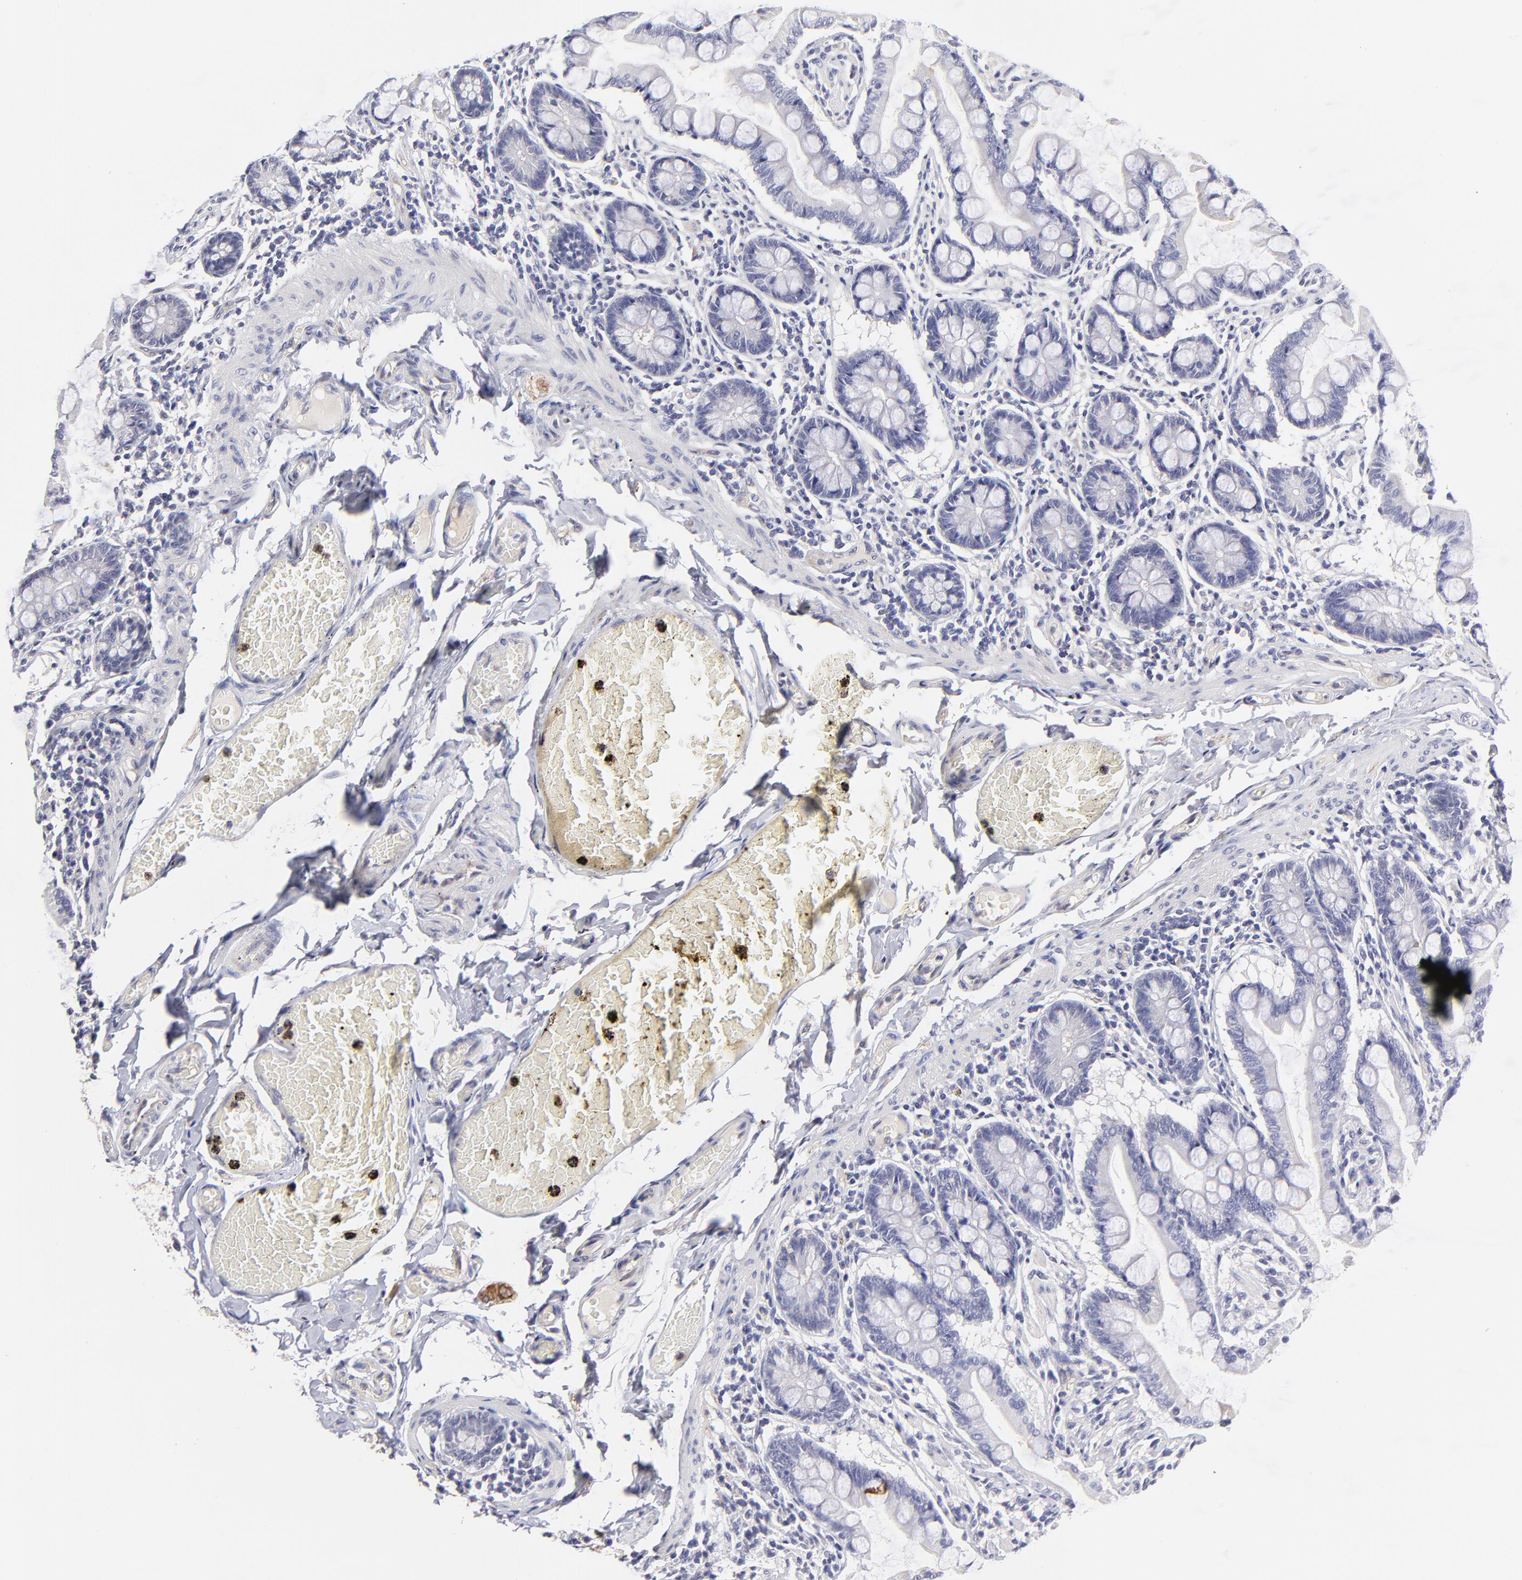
{"staining": {"intensity": "negative", "quantity": "none", "location": "none"}, "tissue": "small intestine", "cell_type": "Glandular cells", "image_type": "normal", "snomed": [{"axis": "morphology", "description": "Normal tissue, NOS"}, {"axis": "topography", "description": "Small intestine"}], "caption": "Micrograph shows no protein positivity in glandular cells of unremarkable small intestine. Brightfield microscopy of immunohistochemistry stained with DAB (brown) and hematoxylin (blue), captured at high magnification.", "gene": "BTG2", "patient": {"sex": "male", "age": 41}}